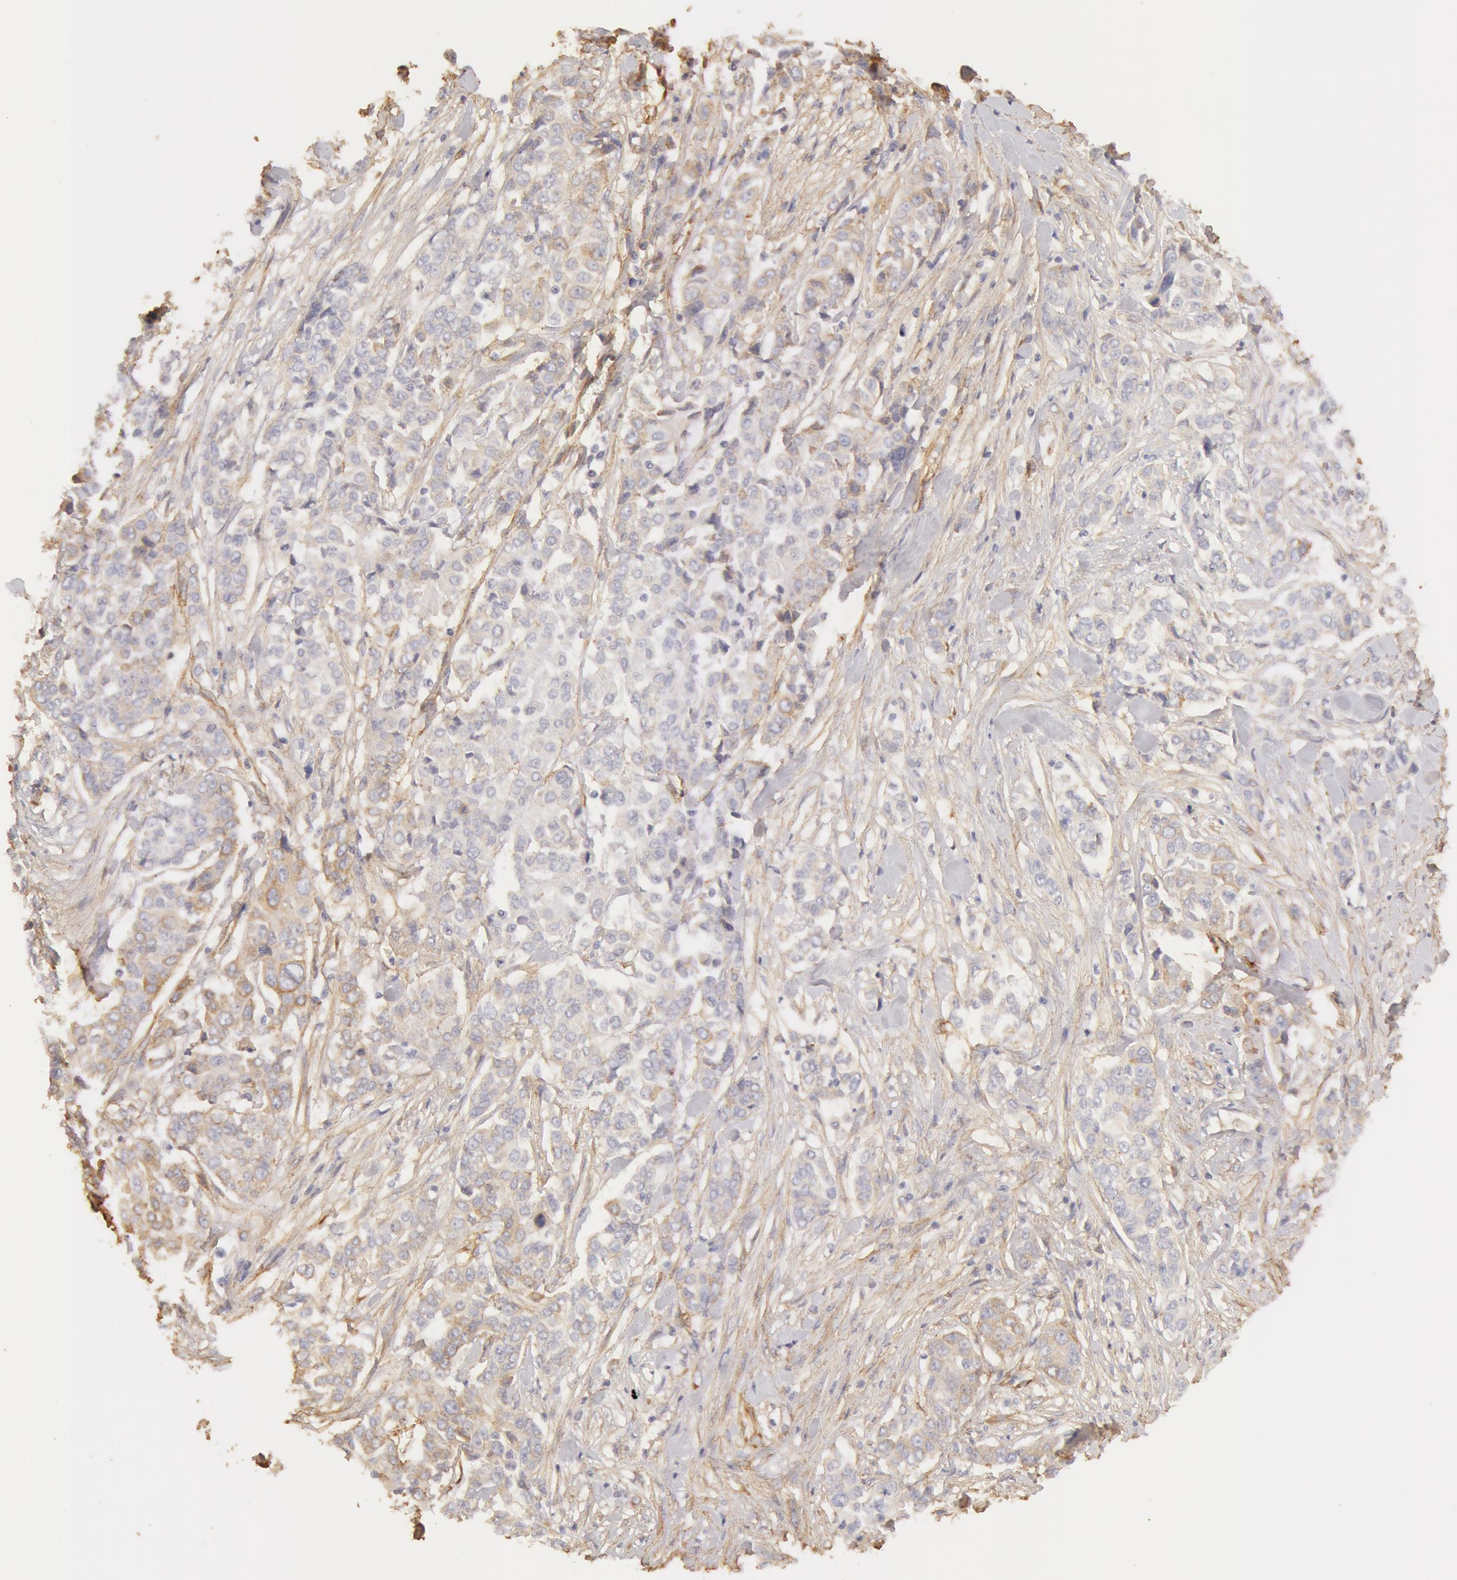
{"staining": {"intensity": "moderate", "quantity": "<25%", "location": "cytoplasmic/membranous"}, "tissue": "pancreatic cancer", "cell_type": "Tumor cells", "image_type": "cancer", "snomed": [{"axis": "morphology", "description": "Adenocarcinoma, NOS"}, {"axis": "topography", "description": "Pancreas"}], "caption": "Adenocarcinoma (pancreatic) was stained to show a protein in brown. There is low levels of moderate cytoplasmic/membranous positivity in approximately <25% of tumor cells.", "gene": "COL4A1", "patient": {"sex": "female", "age": 52}}